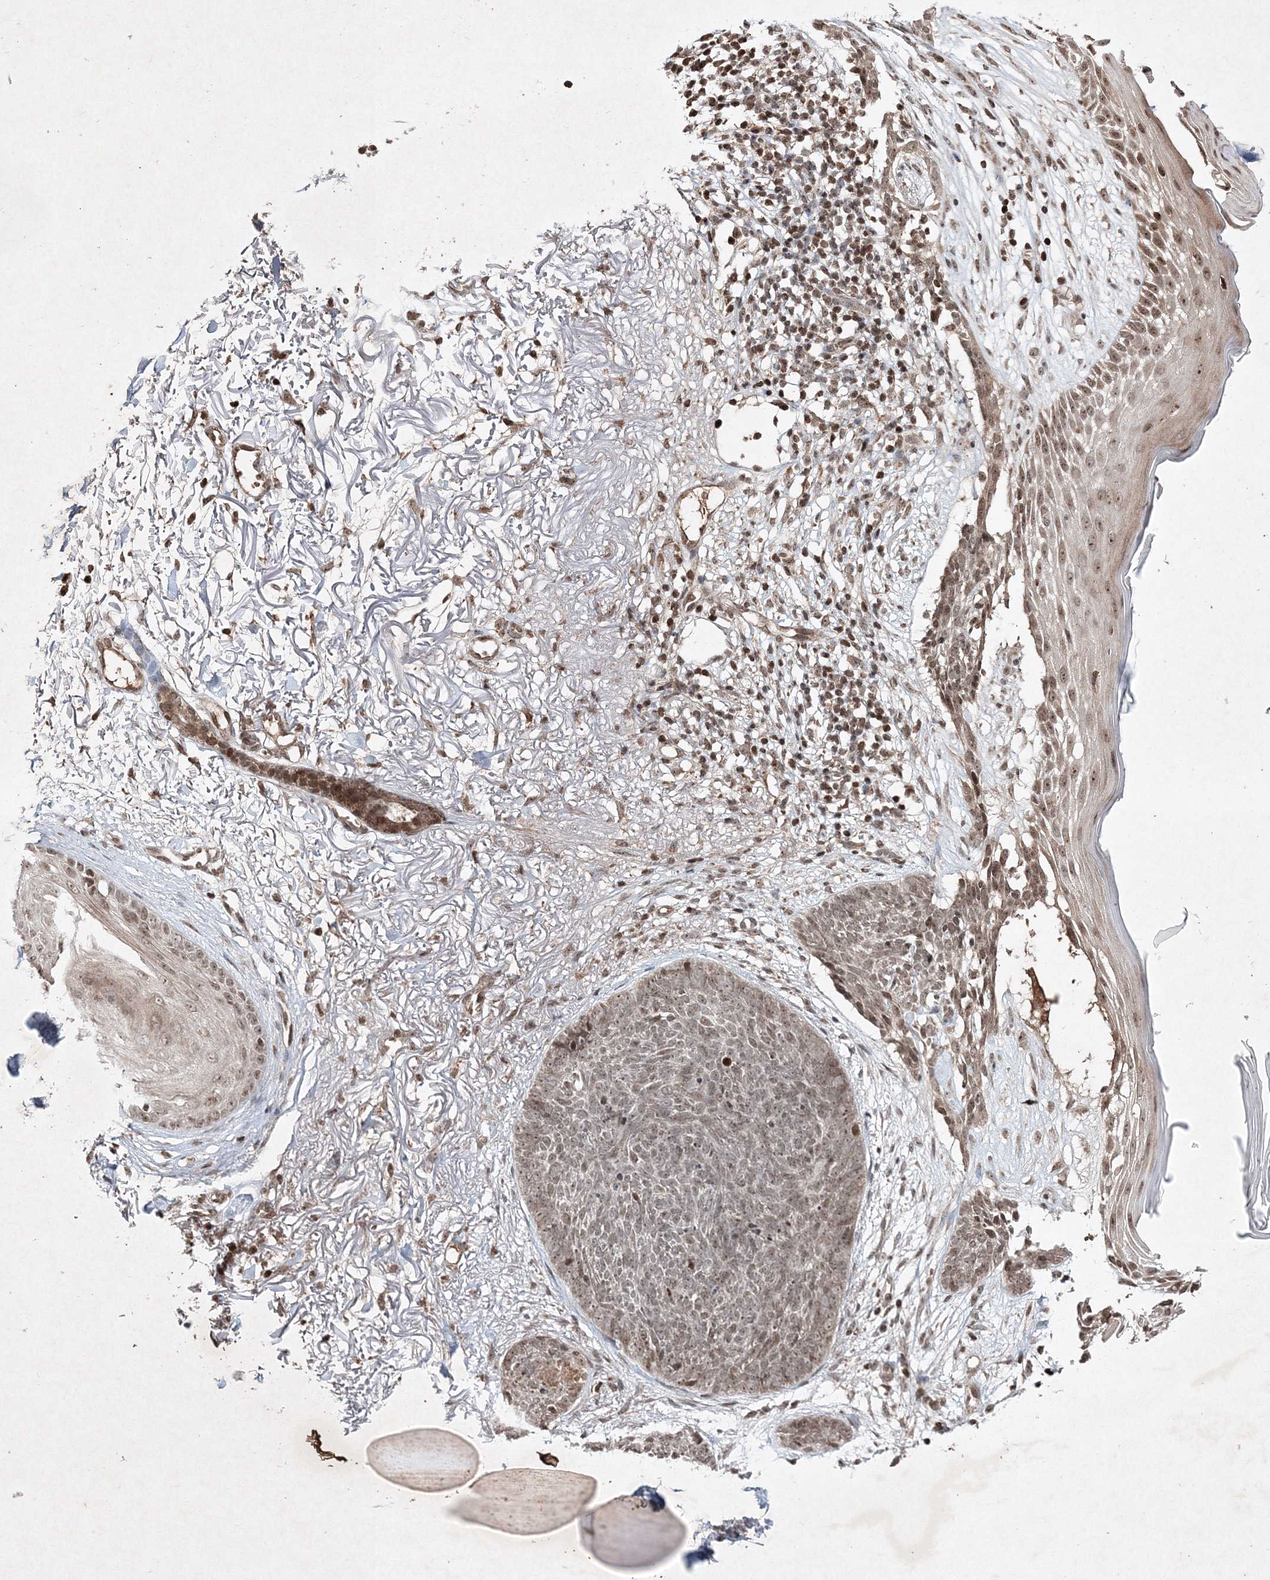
{"staining": {"intensity": "weak", "quantity": ">75%", "location": "nuclear"}, "tissue": "skin cancer", "cell_type": "Tumor cells", "image_type": "cancer", "snomed": [{"axis": "morphology", "description": "Normal tissue, NOS"}, {"axis": "morphology", "description": "Basal cell carcinoma"}, {"axis": "topography", "description": "Skin"}], "caption": "Immunohistochemical staining of human basal cell carcinoma (skin) shows low levels of weak nuclear protein expression in about >75% of tumor cells.", "gene": "CARM1", "patient": {"sex": "female", "age": 70}}